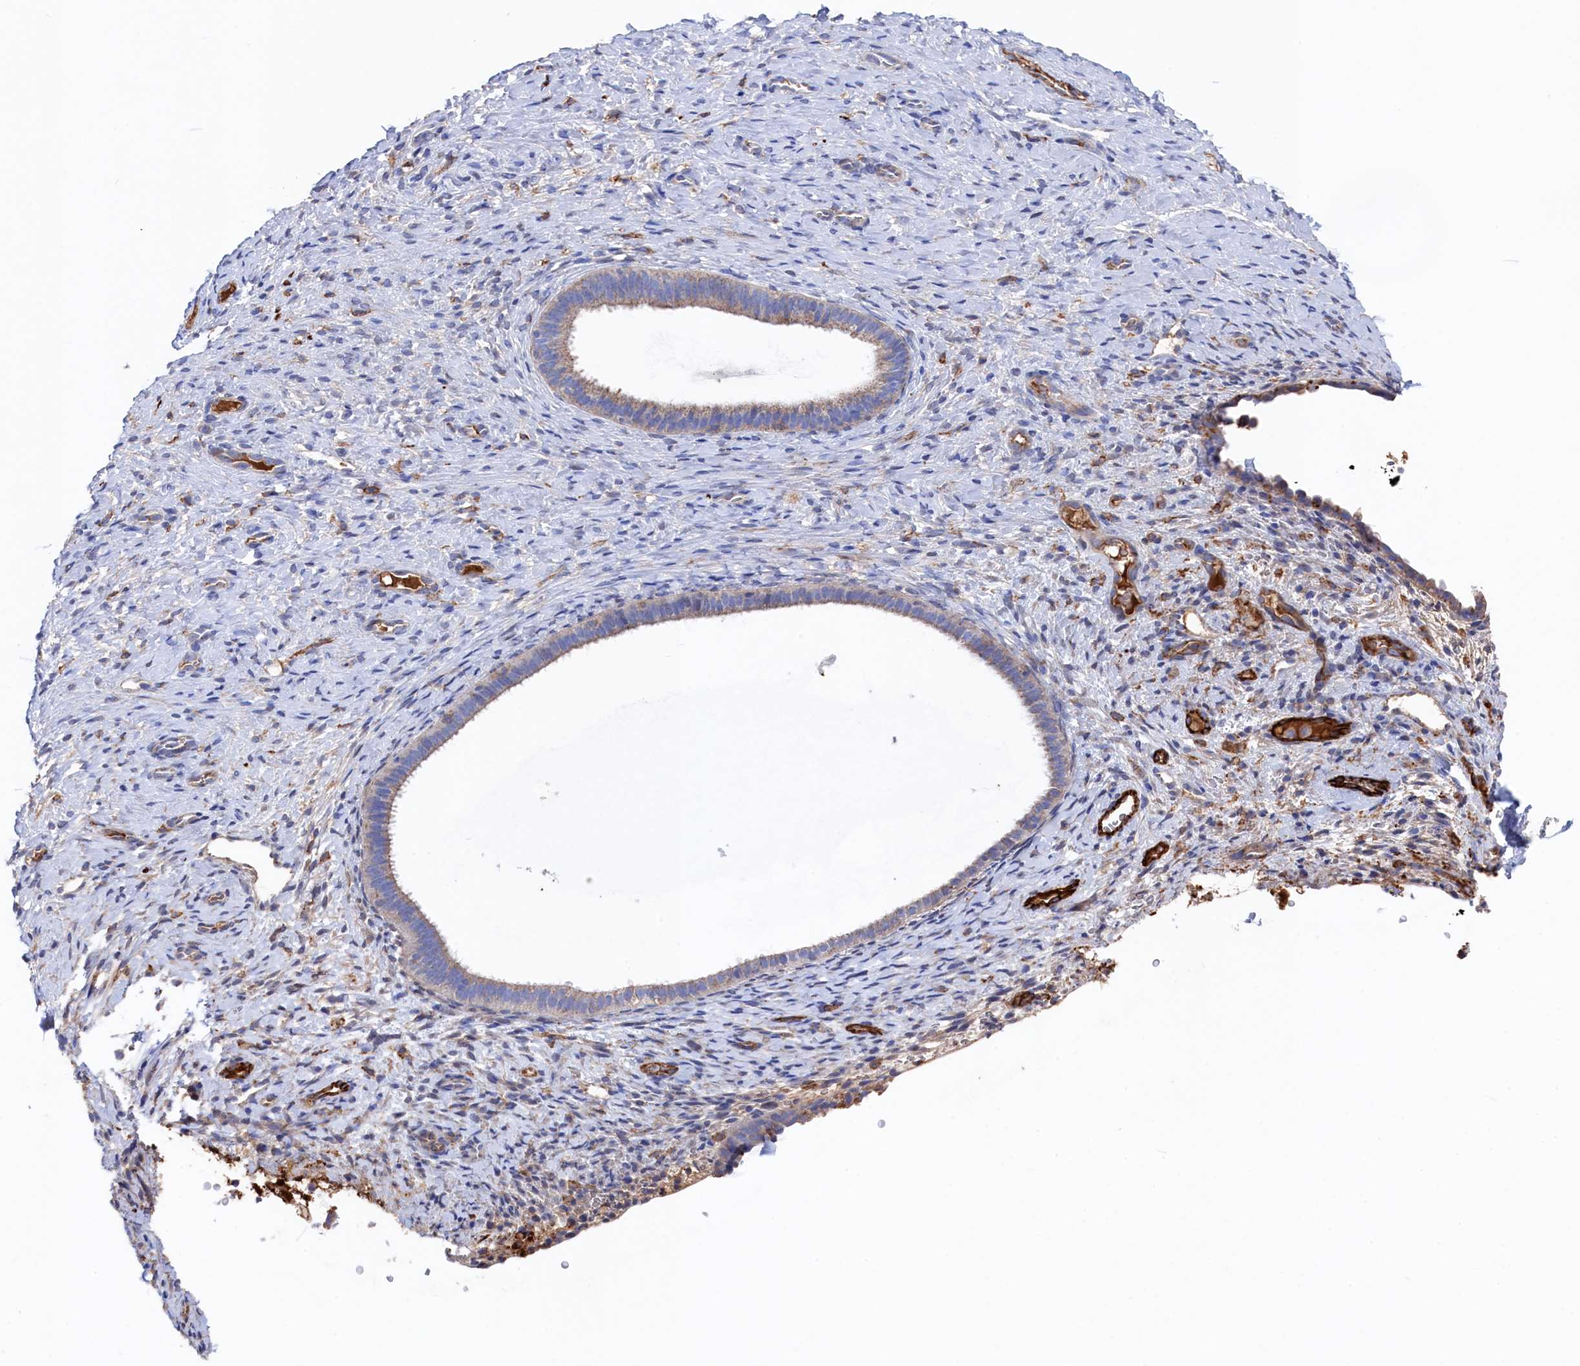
{"staining": {"intensity": "negative", "quantity": "none", "location": "none"}, "tissue": "endometrium", "cell_type": "Cells in endometrial stroma", "image_type": "normal", "snomed": [{"axis": "morphology", "description": "Normal tissue, NOS"}, {"axis": "topography", "description": "Endometrium"}], "caption": "This is an IHC photomicrograph of normal human endometrium. There is no staining in cells in endometrial stroma.", "gene": "C12orf73", "patient": {"sex": "female", "age": 65}}